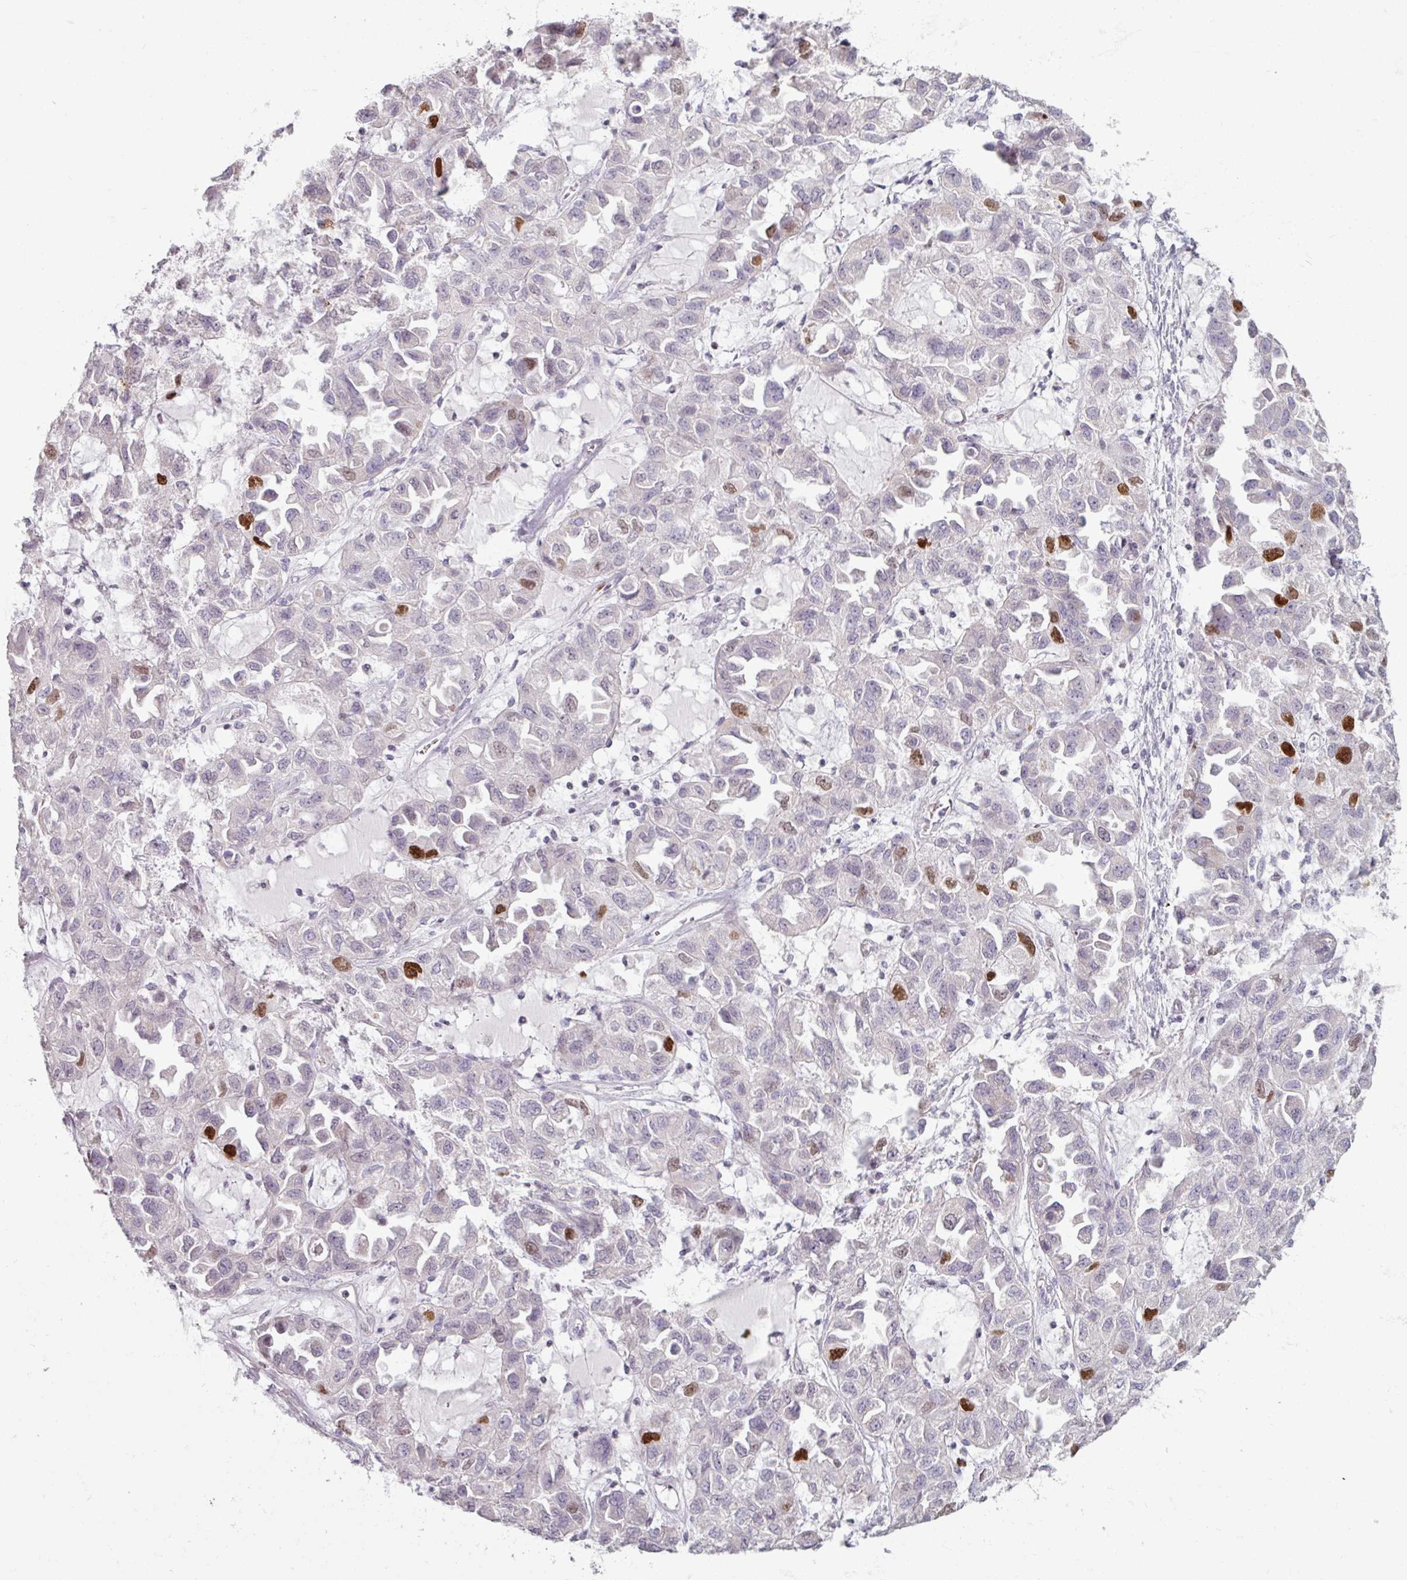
{"staining": {"intensity": "strong", "quantity": "<25%", "location": "nuclear"}, "tissue": "ovarian cancer", "cell_type": "Tumor cells", "image_type": "cancer", "snomed": [{"axis": "morphology", "description": "Cystadenocarcinoma, serous, NOS"}, {"axis": "topography", "description": "Ovary"}], "caption": "Immunohistochemical staining of human ovarian cancer reveals strong nuclear protein positivity in about <25% of tumor cells. Immunohistochemistry (ihc) stains the protein in brown and the nuclei are stained blue.", "gene": "ATAD2", "patient": {"sex": "female", "age": 84}}